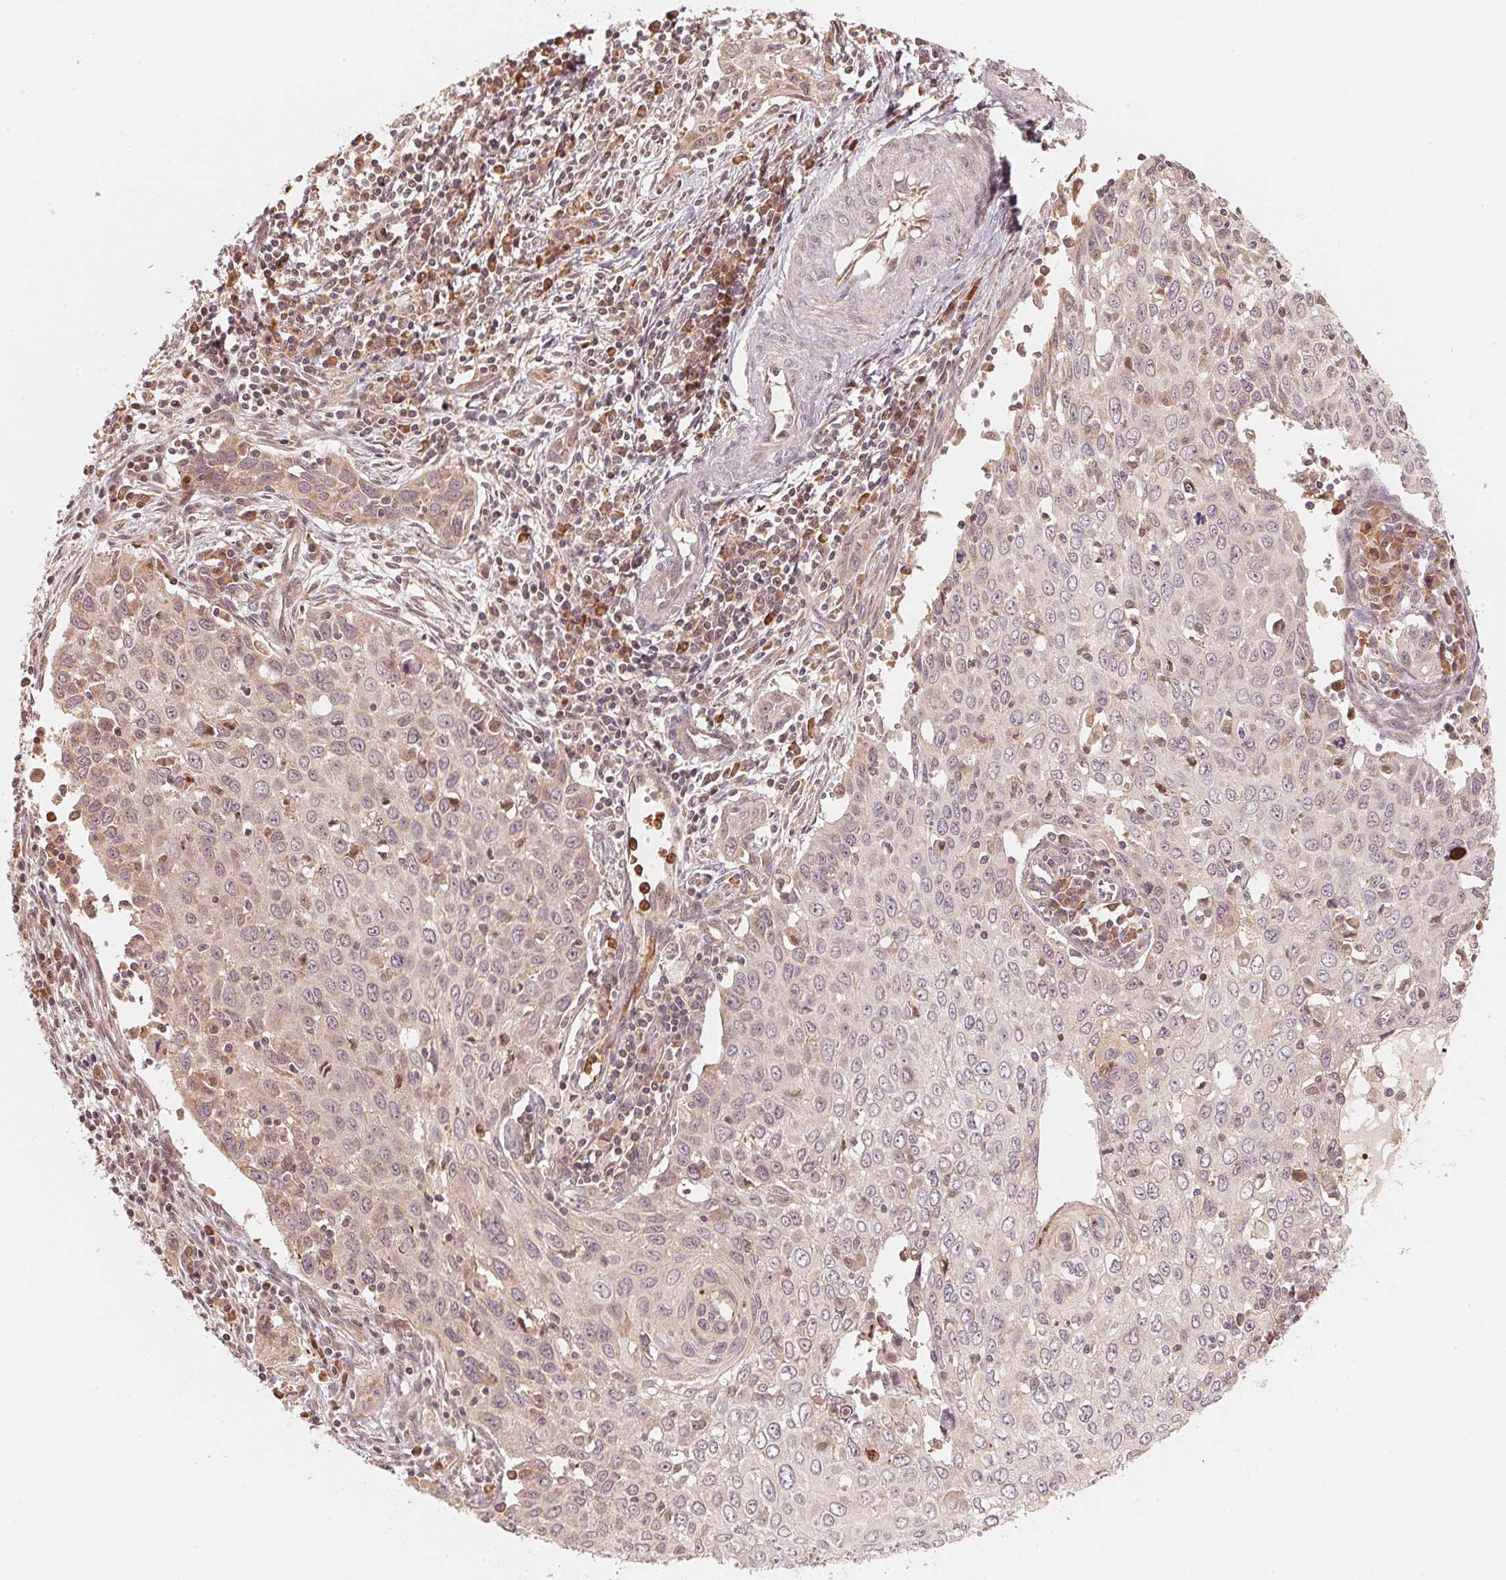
{"staining": {"intensity": "negative", "quantity": "none", "location": "none"}, "tissue": "cervical cancer", "cell_type": "Tumor cells", "image_type": "cancer", "snomed": [{"axis": "morphology", "description": "Squamous cell carcinoma, NOS"}, {"axis": "topography", "description": "Cervix"}], "caption": "DAB (3,3'-diaminobenzidine) immunohistochemical staining of cervical cancer (squamous cell carcinoma) reveals no significant staining in tumor cells.", "gene": "PRKN", "patient": {"sex": "female", "age": 38}}